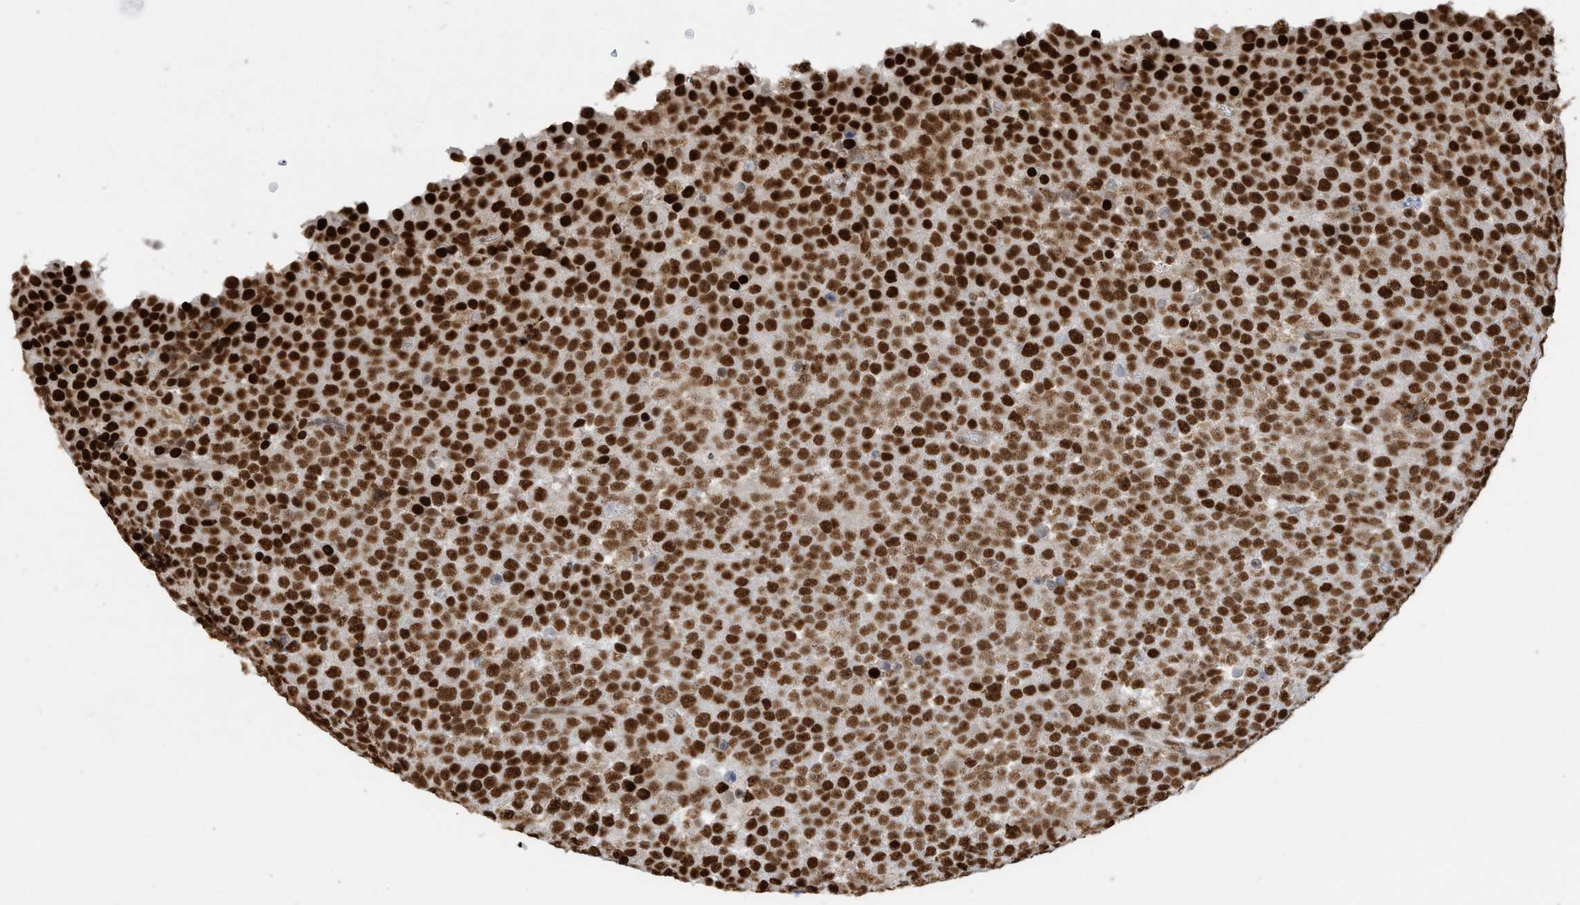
{"staining": {"intensity": "strong", "quantity": ">75%", "location": "nuclear"}, "tissue": "testis cancer", "cell_type": "Tumor cells", "image_type": "cancer", "snomed": [{"axis": "morphology", "description": "Seminoma, NOS"}, {"axis": "topography", "description": "Testis"}], "caption": "Testis cancer (seminoma) stained with IHC exhibits strong nuclear staining in approximately >75% of tumor cells.", "gene": "SAMD15", "patient": {"sex": "male", "age": 71}}